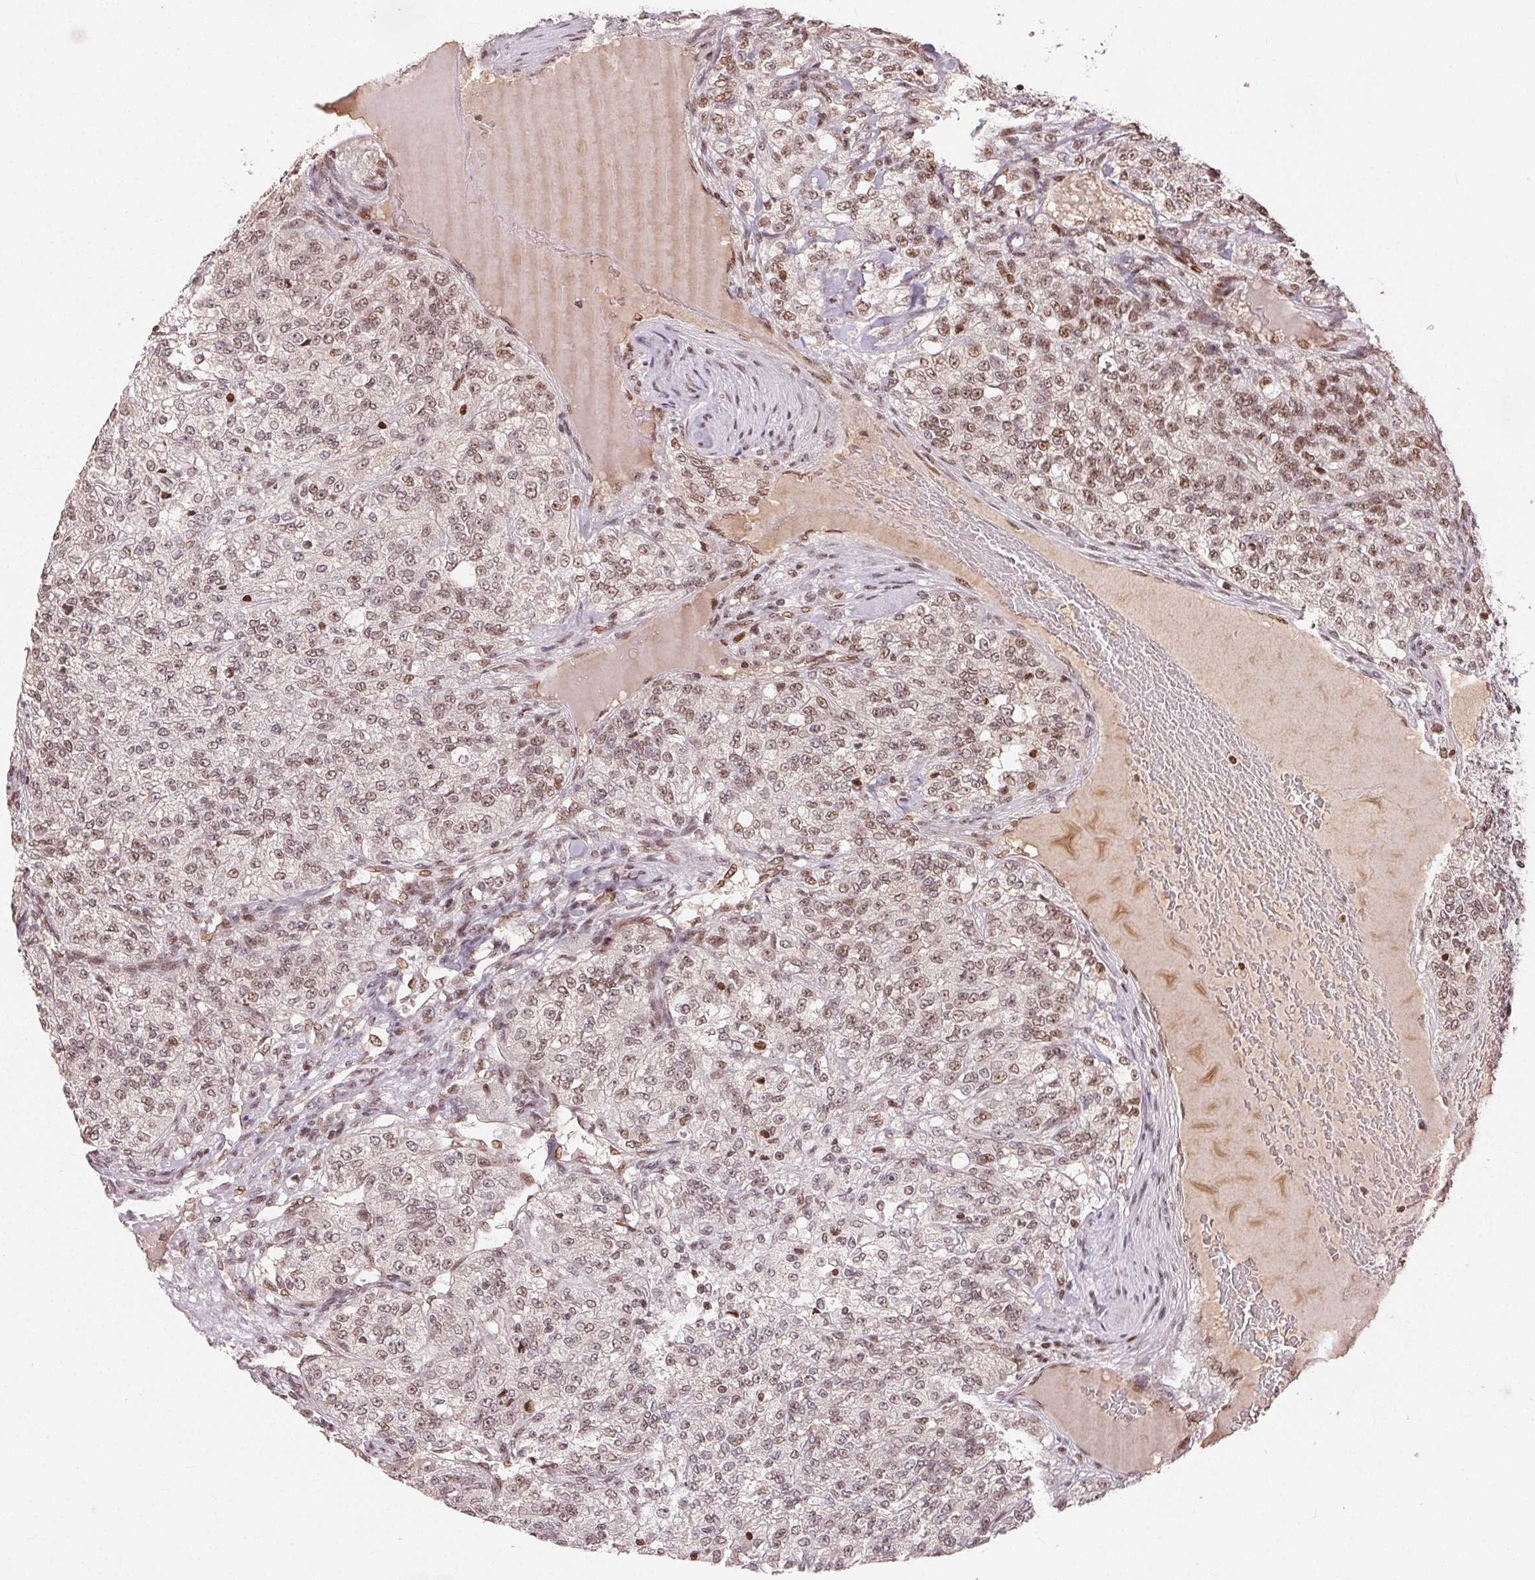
{"staining": {"intensity": "moderate", "quantity": ">75%", "location": "nuclear"}, "tissue": "renal cancer", "cell_type": "Tumor cells", "image_type": "cancer", "snomed": [{"axis": "morphology", "description": "Adenocarcinoma, NOS"}, {"axis": "topography", "description": "Kidney"}], "caption": "A high-resolution photomicrograph shows IHC staining of renal cancer (adenocarcinoma), which demonstrates moderate nuclear staining in about >75% of tumor cells.", "gene": "MAPKAPK2", "patient": {"sex": "female", "age": 63}}